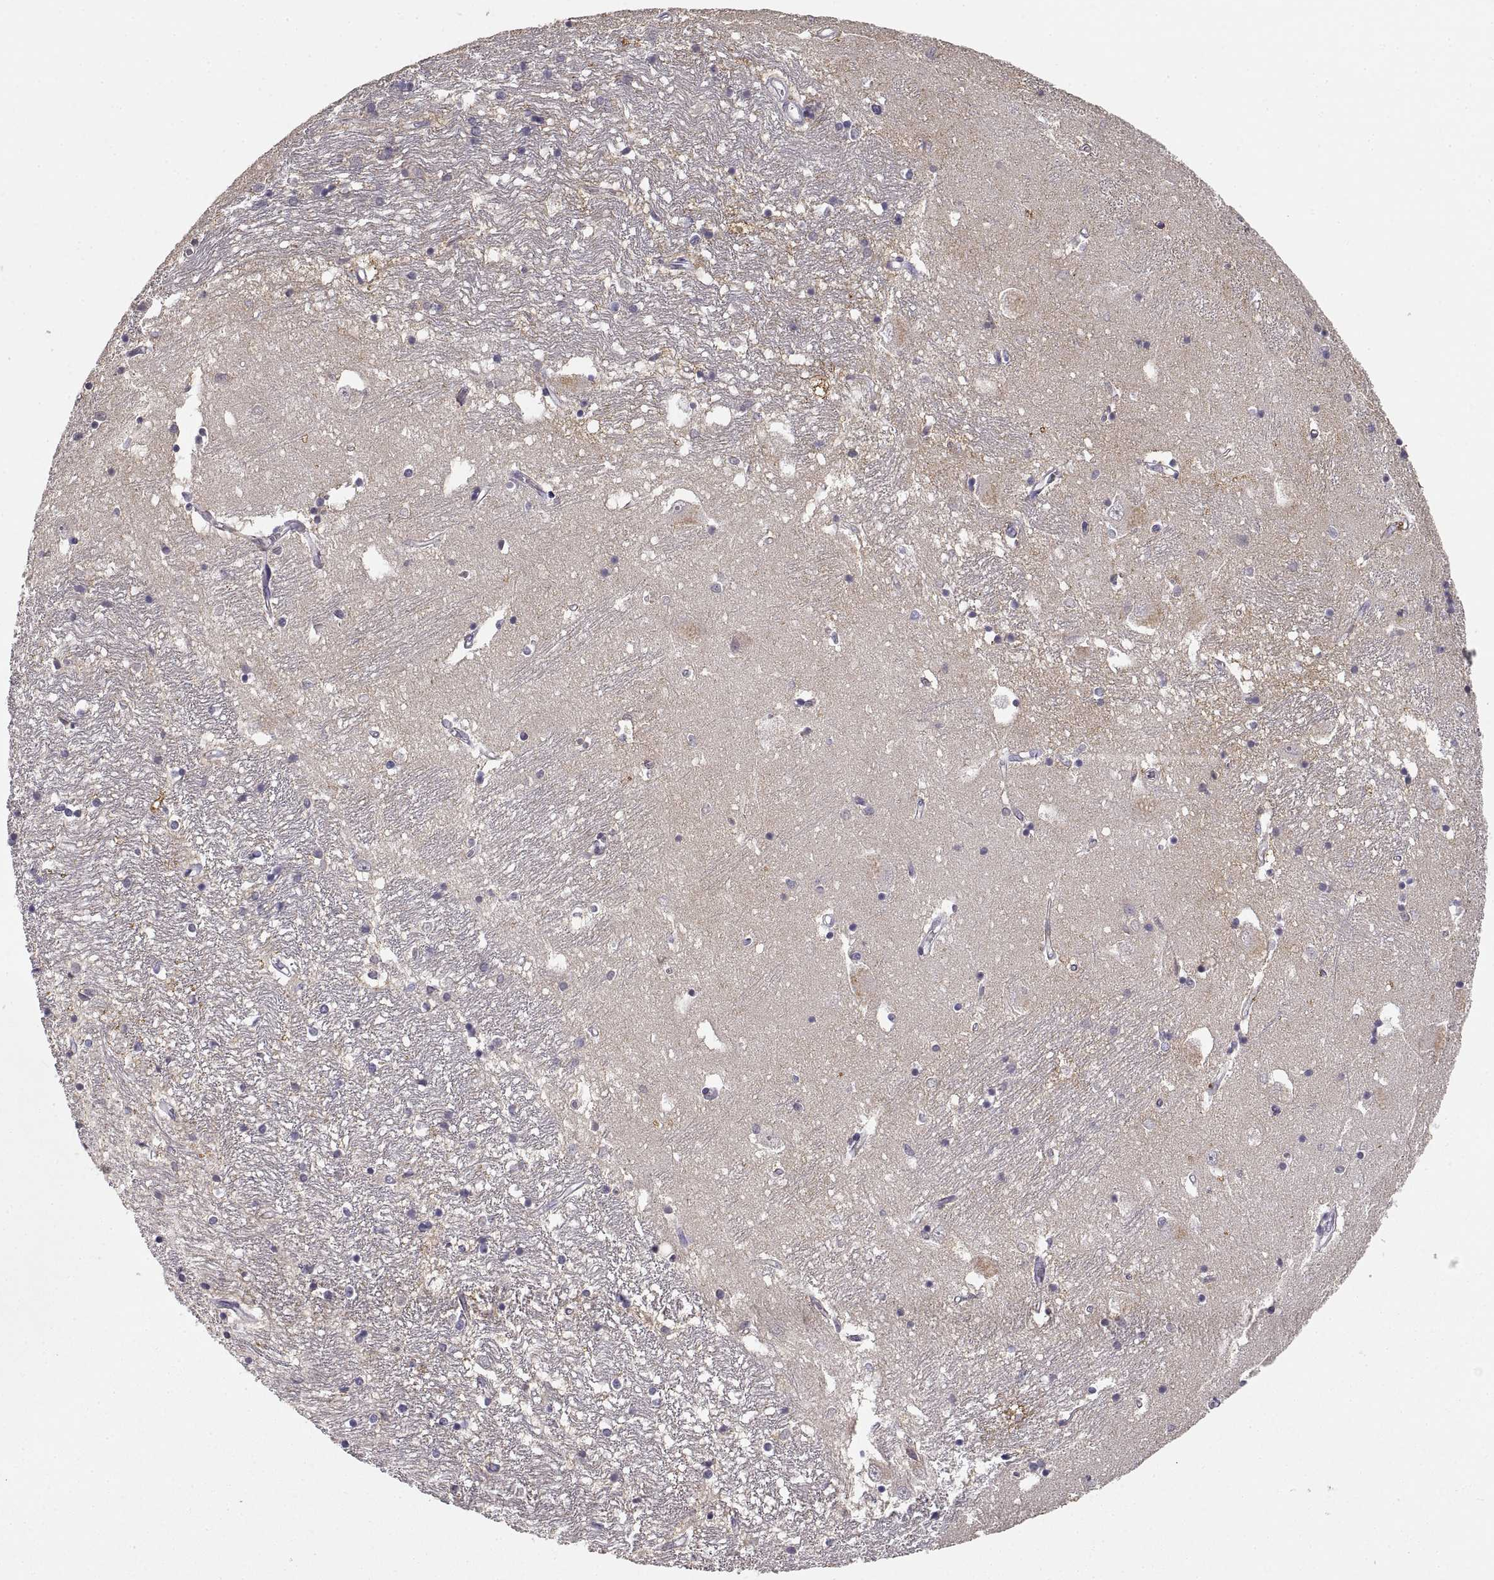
{"staining": {"intensity": "strong", "quantity": "<25%", "location": "cytoplasmic/membranous"}, "tissue": "caudate", "cell_type": "Glial cells", "image_type": "normal", "snomed": [{"axis": "morphology", "description": "Normal tissue, NOS"}, {"axis": "topography", "description": "Lateral ventricle wall"}], "caption": "A medium amount of strong cytoplasmic/membranous expression is seen in about <25% of glial cells in benign caudate. (Stains: DAB in brown, nuclei in blue, Microscopy: brightfield microscopy at high magnification).", "gene": "NMNAT2", "patient": {"sex": "female", "age": 71}}